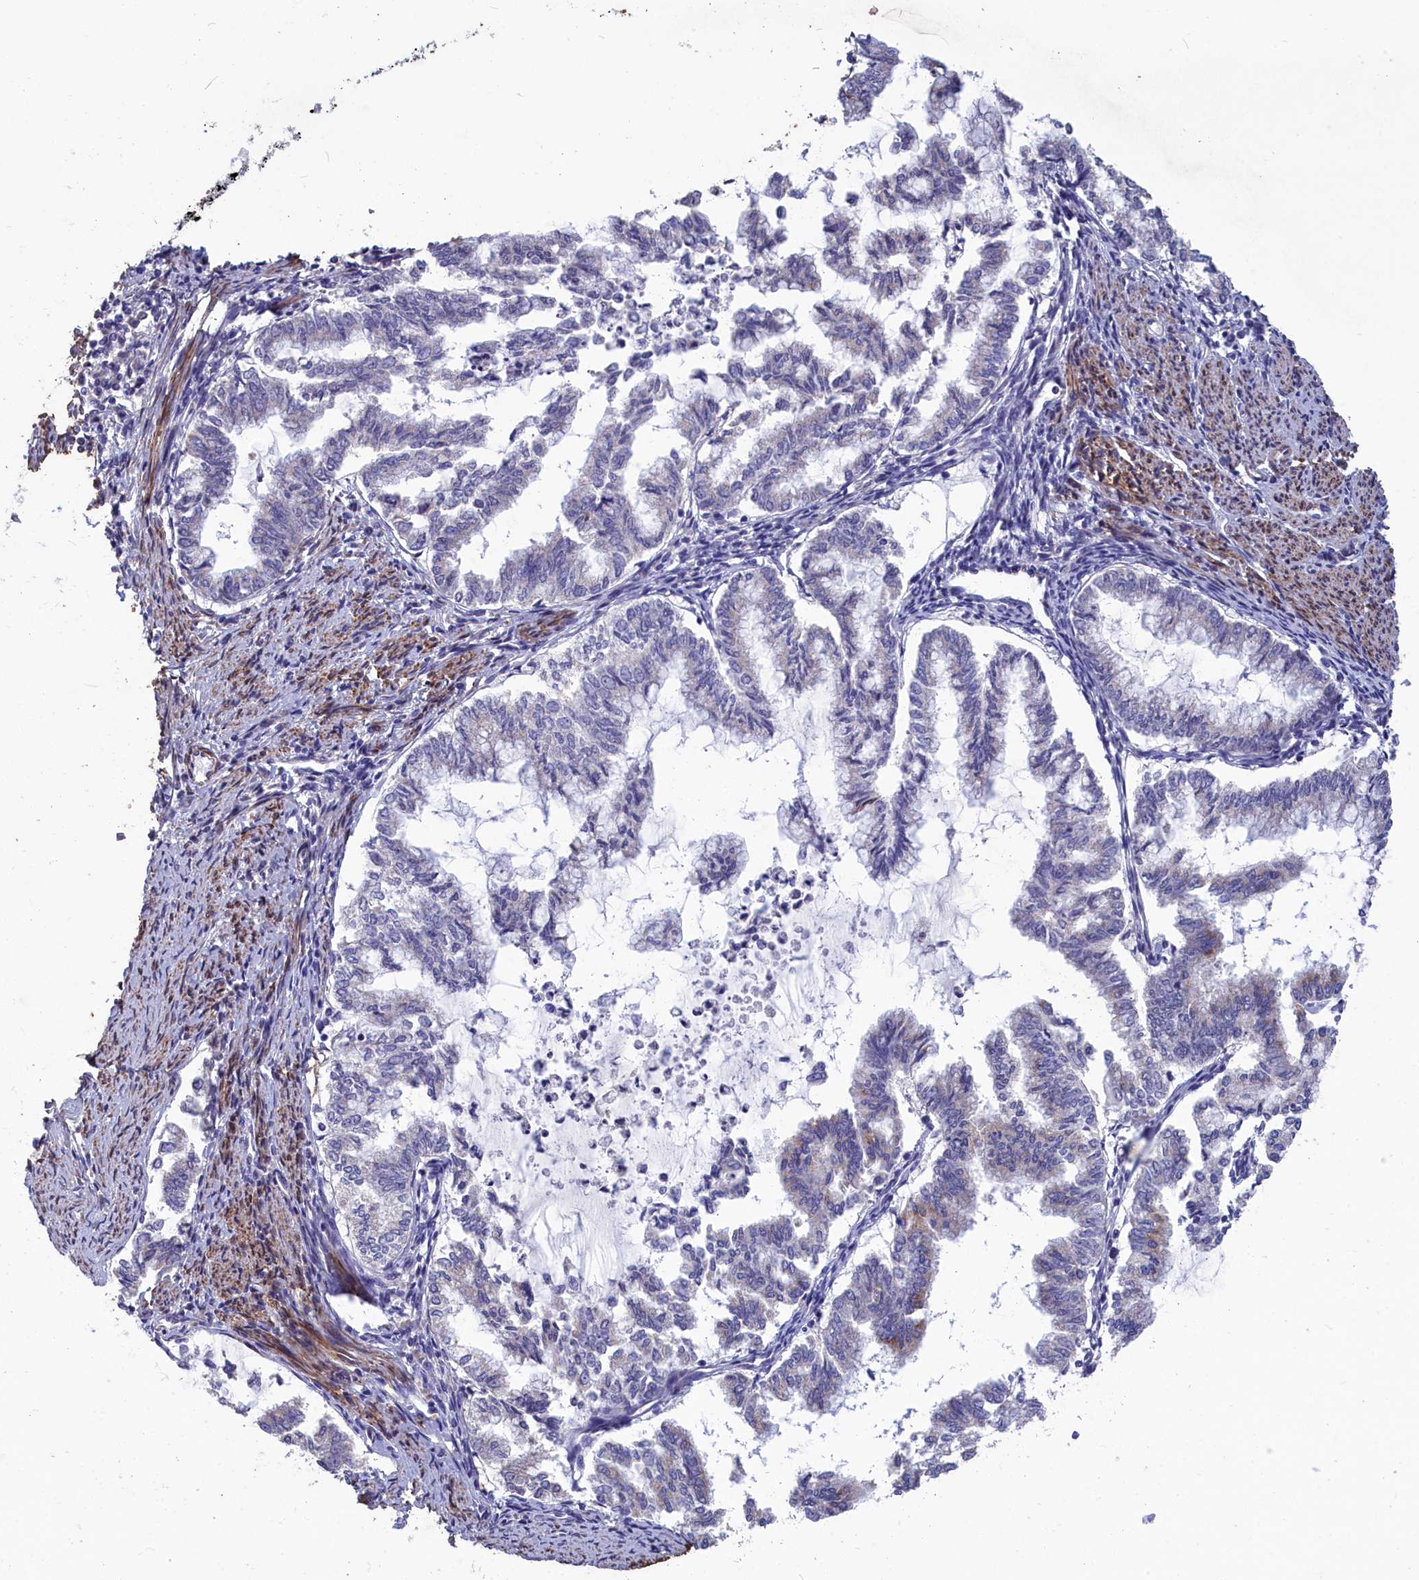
{"staining": {"intensity": "negative", "quantity": "none", "location": "none"}, "tissue": "endometrial cancer", "cell_type": "Tumor cells", "image_type": "cancer", "snomed": [{"axis": "morphology", "description": "Adenocarcinoma, NOS"}, {"axis": "topography", "description": "Endometrium"}], "caption": "Tumor cells show no significant protein staining in endometrial adenocarcinoma. The staining was performed using DAB to visualize the protein expression in brown, while the nuclei were stained in blue with hematoxylin (Magnification: 20x).", "gene": "TUBGCP4", "patient": {"sex": "female", "age": 79}}